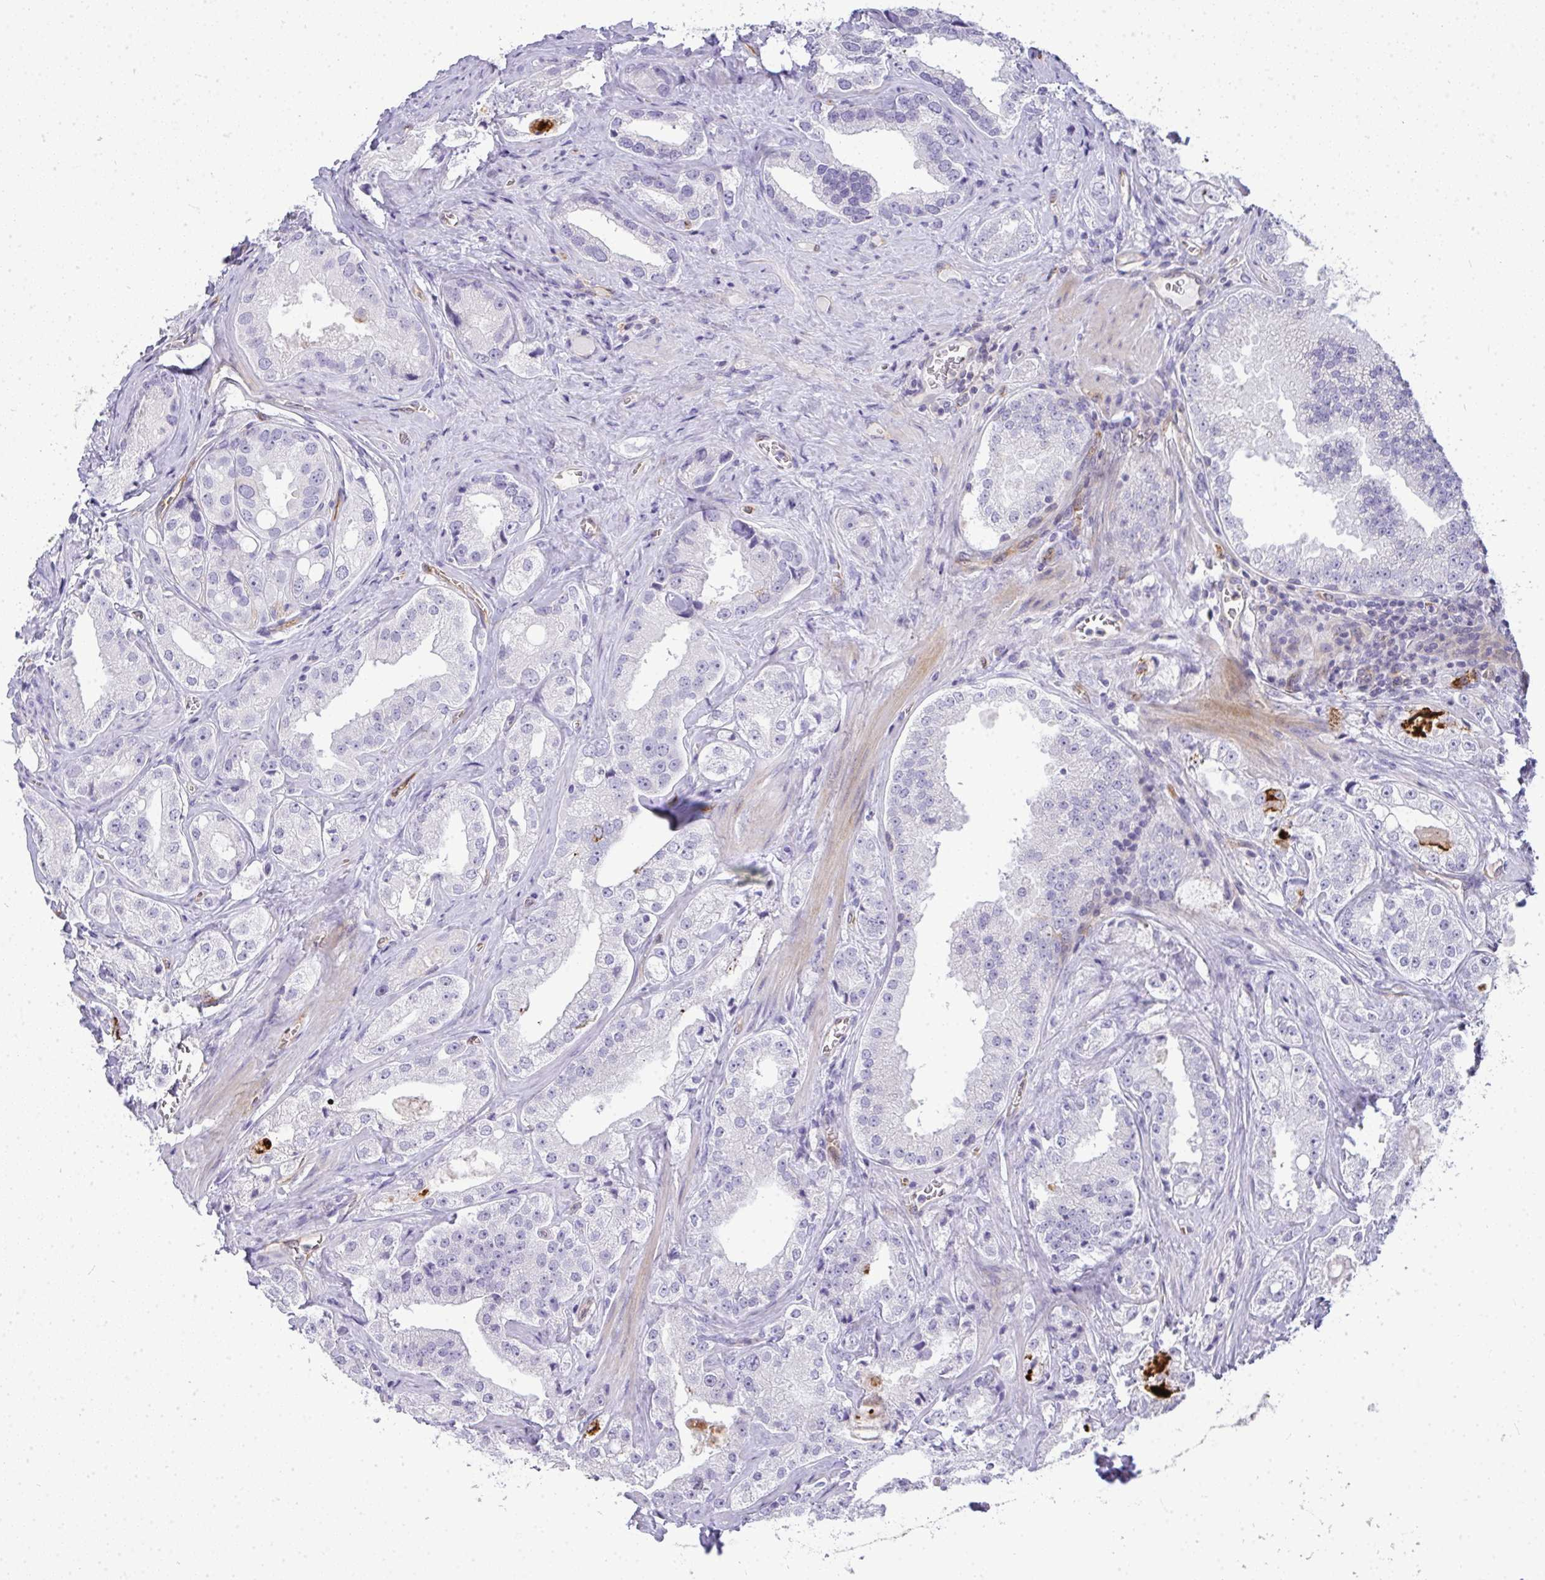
{"staining": {"intensity": "negative", "quantity": "none", "location": "none"}, "tissue": "prostate cancer", "cell_type": "Tumor cells", "image_type": "cancer", "snomed": [{"axis": "morphology", "description": "Adenocarcinoma, High grade"}, {"axis": "topography", "description": "Prostate"}], "caption": "The immunohistochemistry (IHC) photomicrograph has no significant positivity in tumor cells of prostate cancer tissue. (DAB immunohistochemistry (IHC) visualized using brightfield microscopy, high magnification).", "gene": "LIPE", "patient": {"sex": "male", "age": 67}}